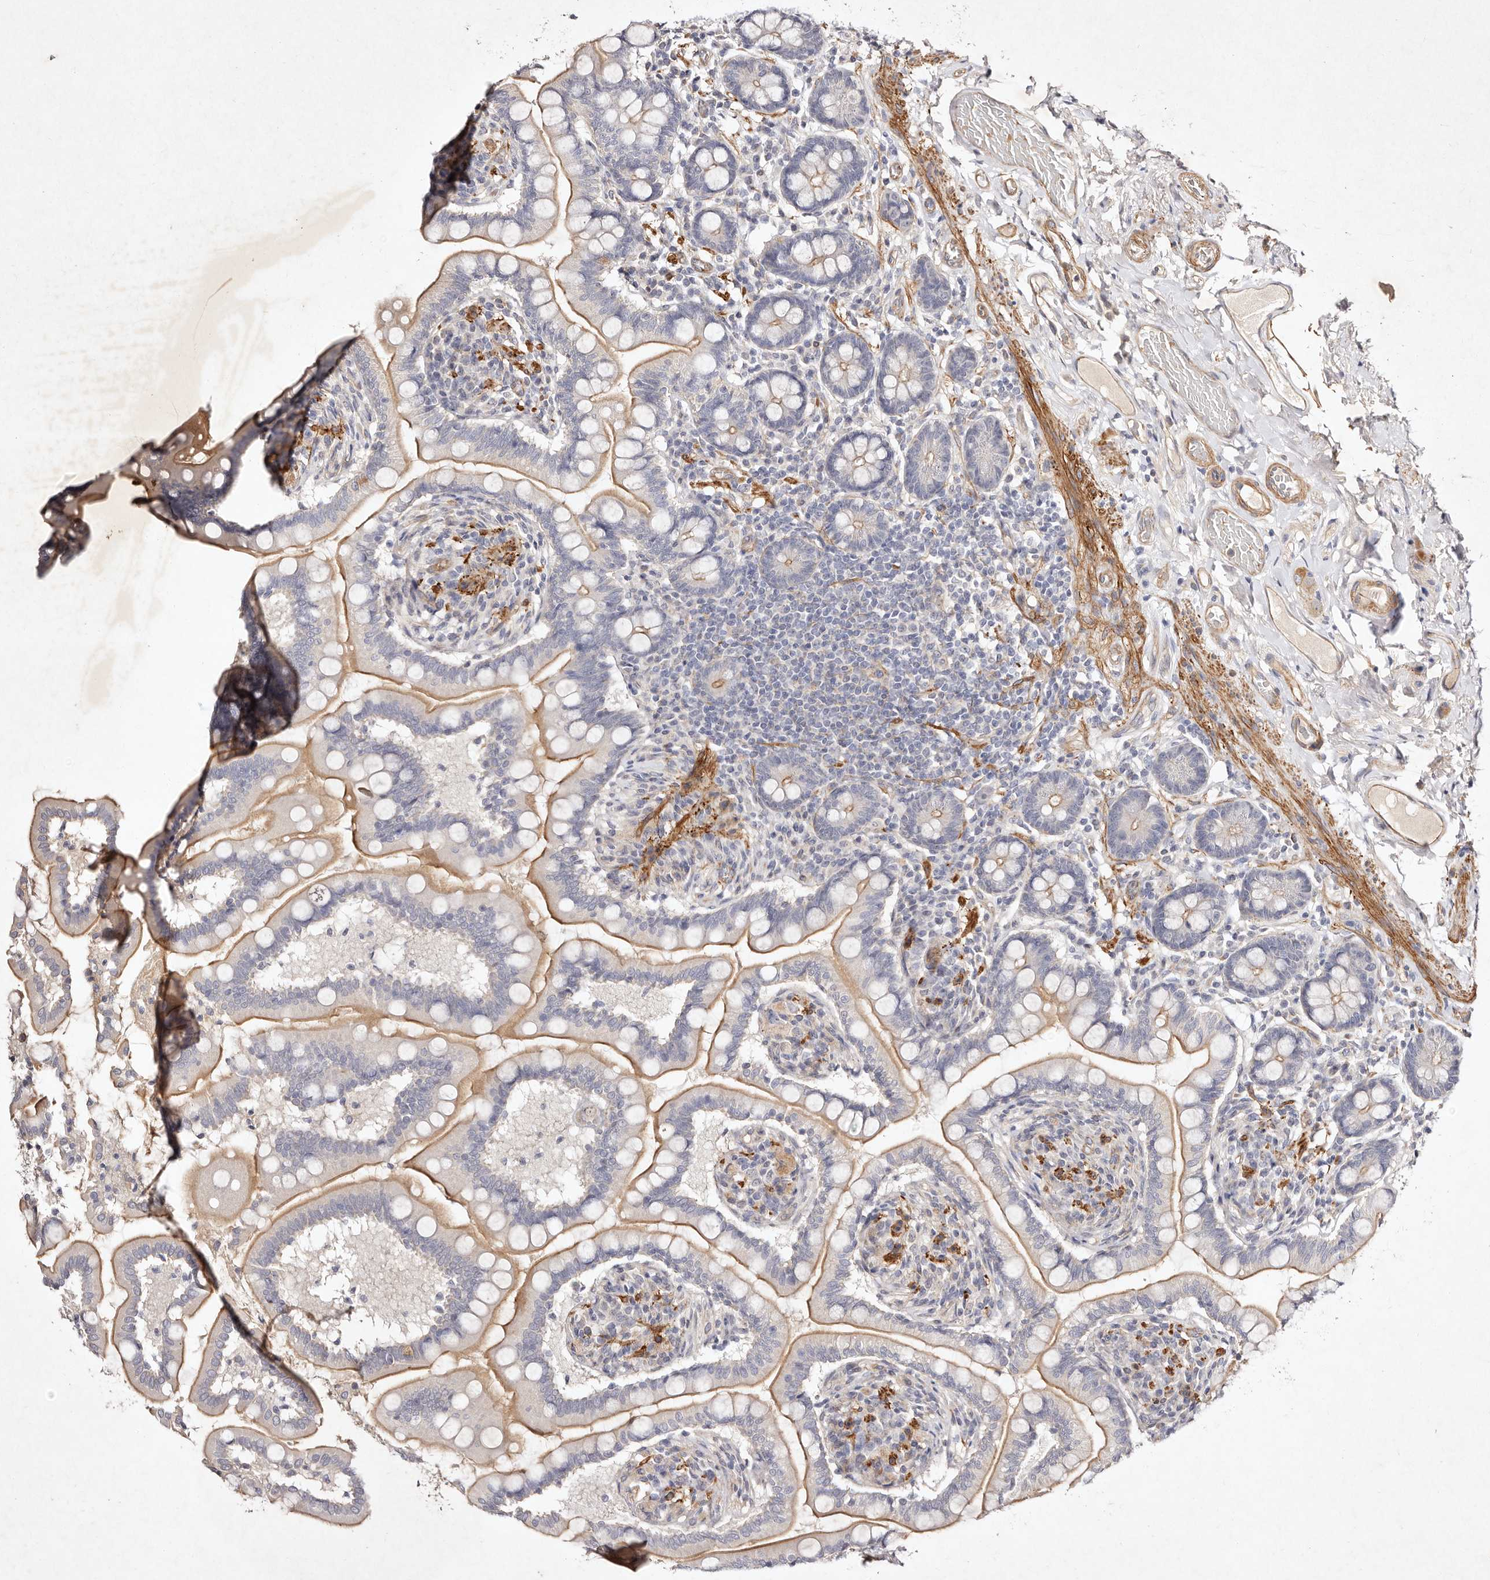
{"staining": {"intensity": "moderate", "quantity": ">75%", "location": "cytoplasmic/membranous"}, "tissue": "small intestine", "cell_type": "Glandular cells", "image_type": "normal", "snomed": [{"axis": "morphology", "description": "Normal tissue, NOS"}, {"axis": "topography", "description": "Small intestine"}], "caption": "Immunohistochemistry image of benign small intestine: small intestine stained using IHC displays medium levels of moderate protein expression localized specifically in the cytoplasmic/membranous of glandular cells, appearing as a cytoplasmic/membranous brown color.", "gene": "MTMR11", "patient": {"sex": "female", "age": 64}}